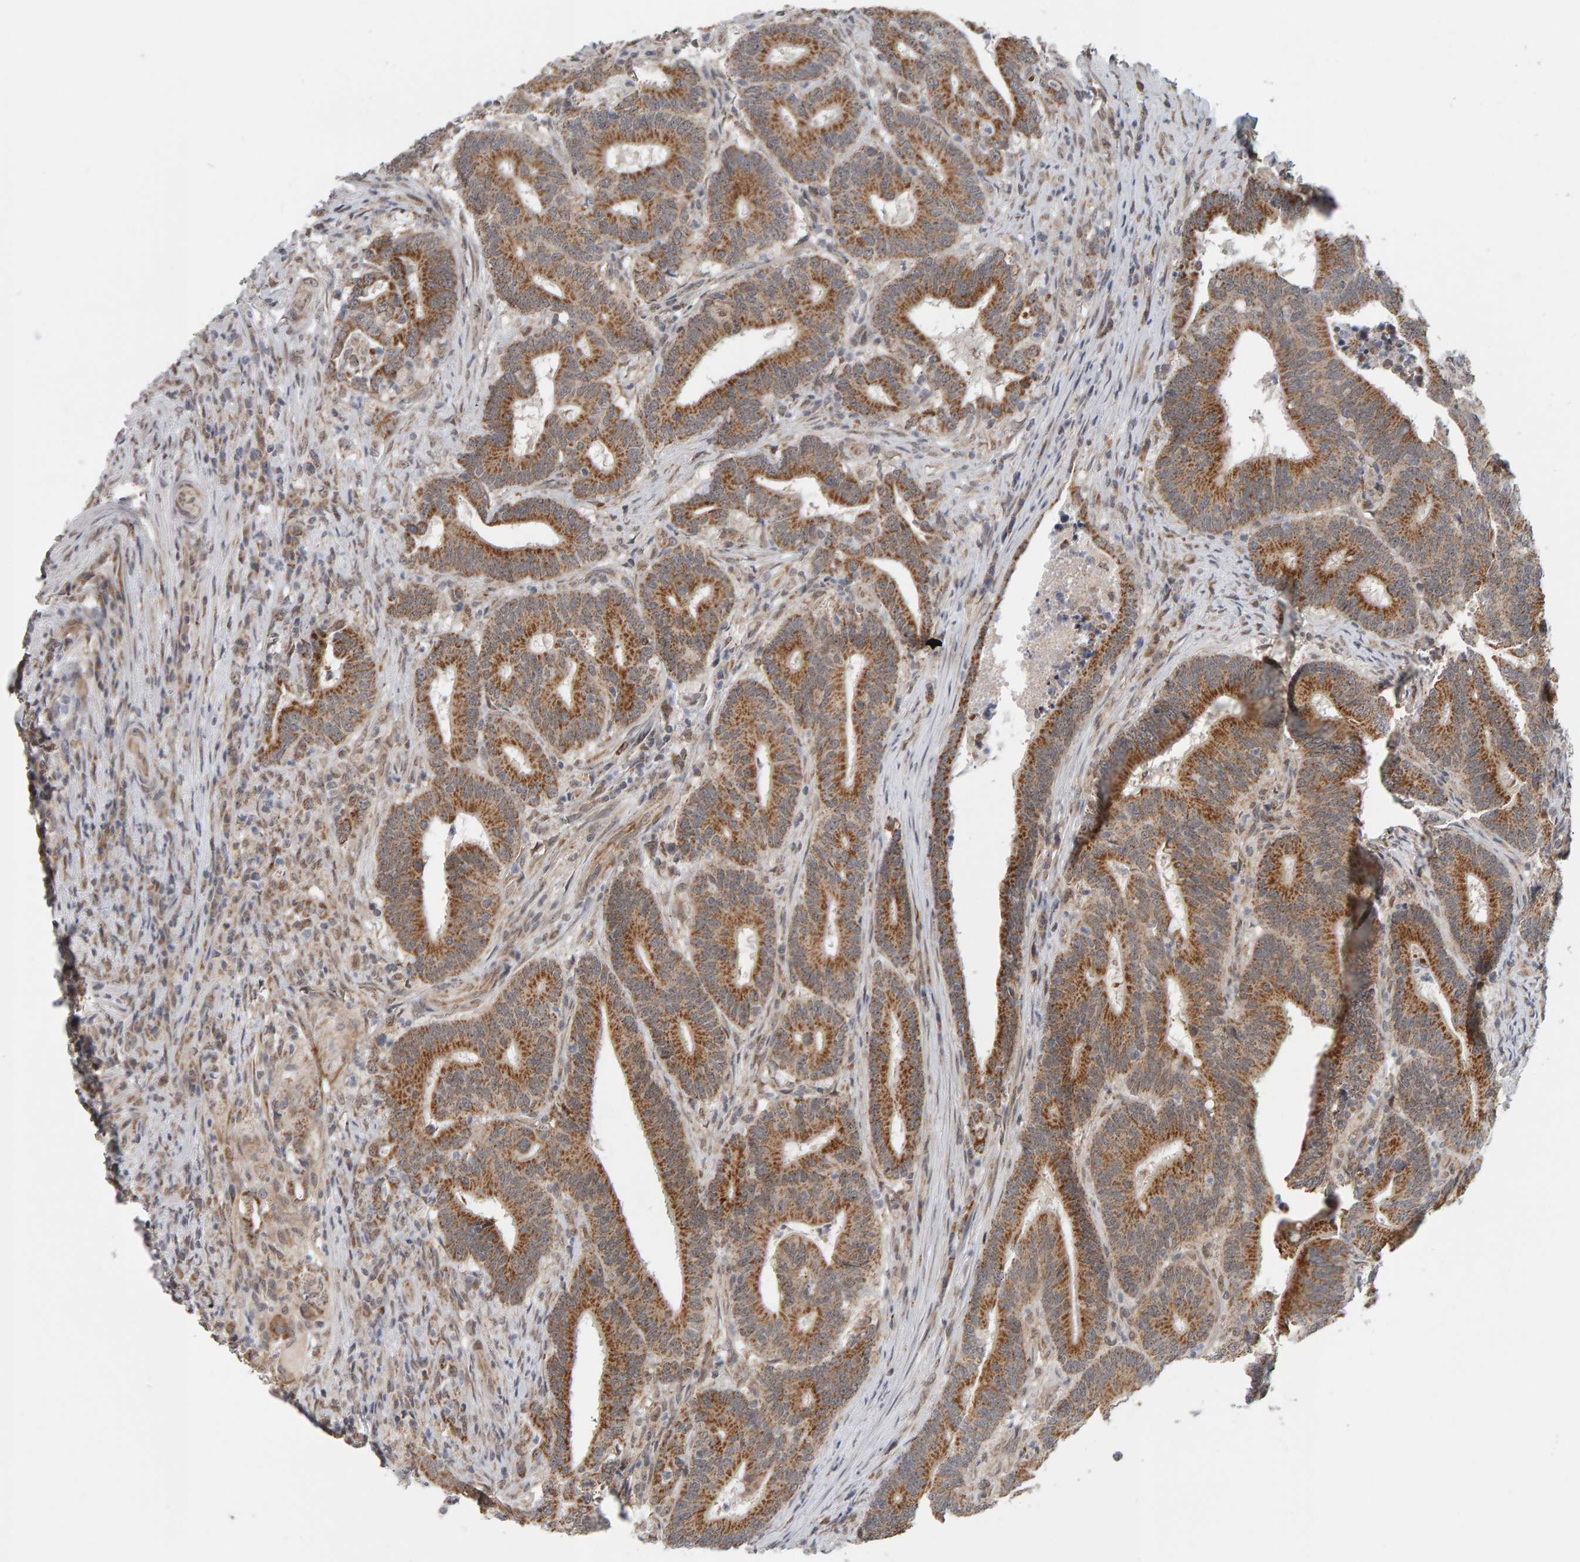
{"staining": {"intensity": "moderate", "quantity": ">75%", "location": "cytoplasmic/membranous"}, "tissue": "colorectal cancer", "cell_type": "Tumor cells", "image_type": "cancer", "snomed": [{"axis": "morphology", "description": "Adenocarcinoma, NOS"}, {"axis": "topography", "description": "Colon"}], "caption": "Immunohistochemistry of human colorectal cancer (adenocarcinoma) reveals medium levels of moderate cytoplasmic/membranous positivity in approximately >75% of tumor cells.", "gene": "DAP3", "patient": {"sex": "female", "age": 66}}